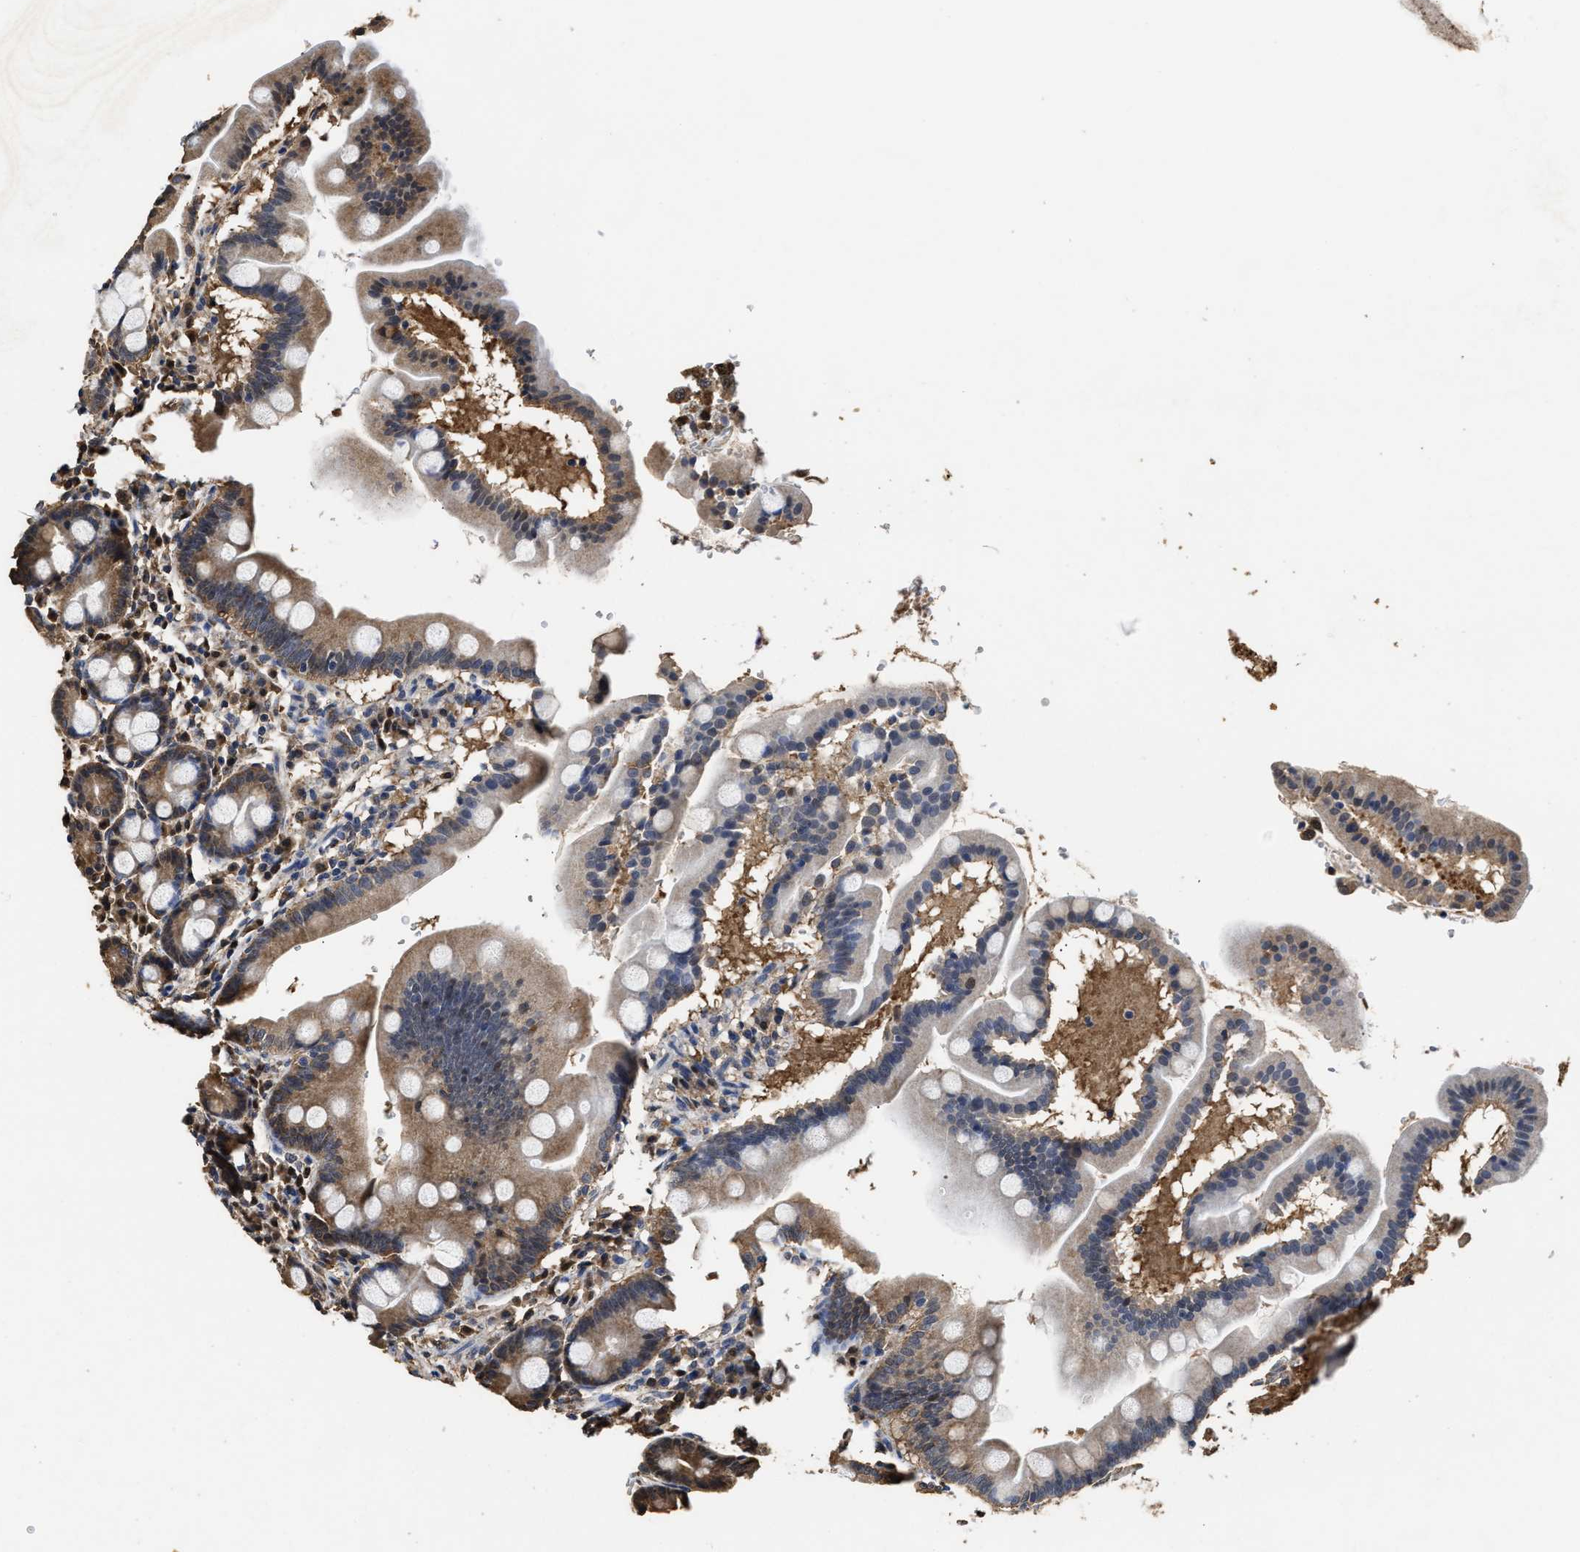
{"staining": {"intensity": "moderate", "quantity": ">75%", "location": "cytoplasmic/membranous"}, "tissue": "duodenum", "cell_type": "Glandular cells", "image_type": "normal", "snomed": [{"axis": "morphology", "description": "Normal tissue, NOS"}, {"axis": "topography", "description": "Duodenum"}], "caption": "Duodenum stained for a protein demonstrates moderate cytoplasmic/membranous positivity in glandular cells. (DAB IHC with brightfield microscopy, high magnification).", "gene": "YWHAE", "patient": {"sex": "male", "age": 50}}